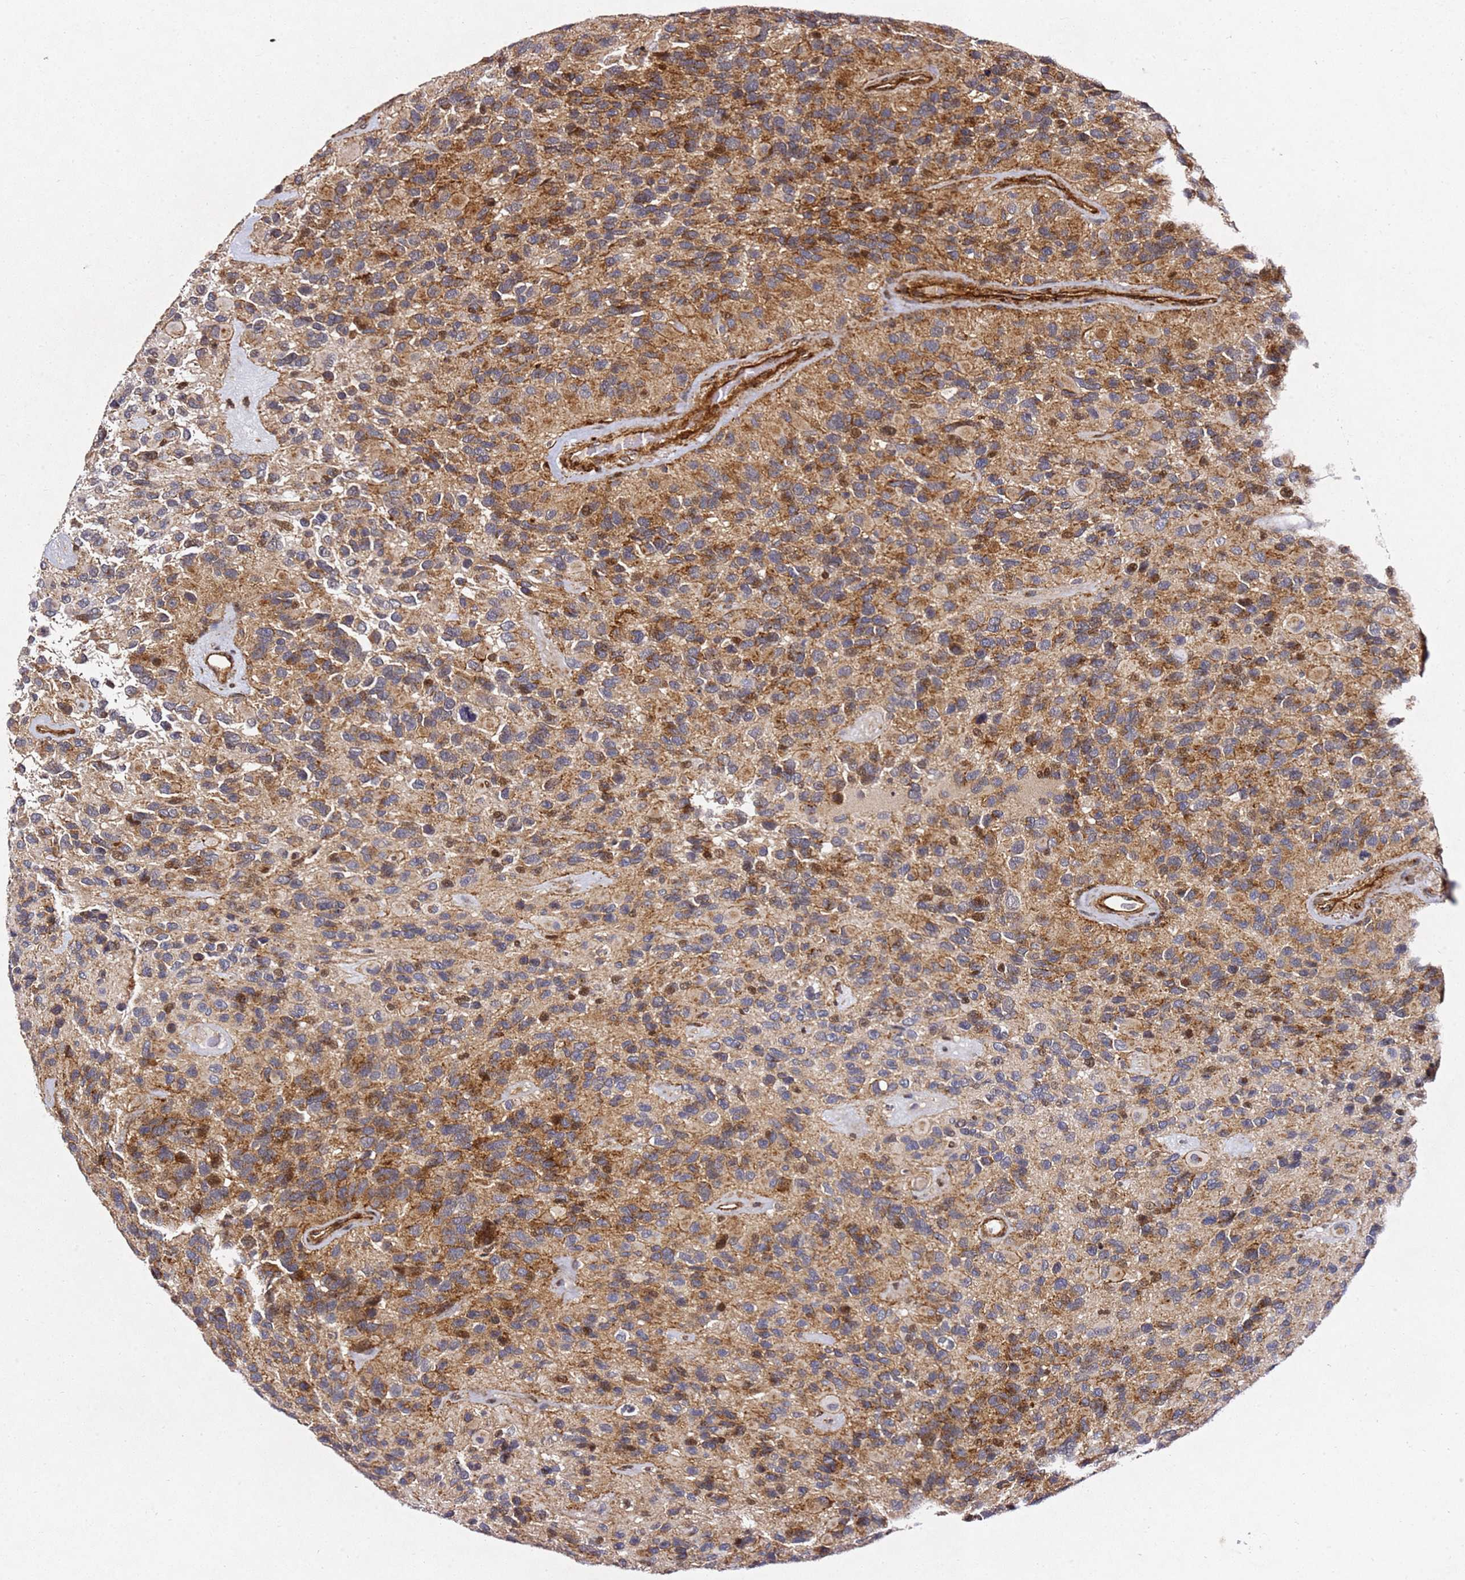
{"staining": {"intensity": "moderate", "quantity": "25%-75%", "location": "cytoplasmic/membranous"}, "tissue": "glioma", "cell_type": "Tumor cells", "image_type": "cancer", "snomed": [{"axis": "morphology", "description": "Glioma, malignant, High grade"}, {"axis": "topography", "description": "Brain"}], "caption": "Immunohistochemical staining of human malignant glioma (high-grade) displays moderate cytoplasmic/membranous protein expression in about 25%-75% of tumor cells. The staining was performed using DAB, with brown indicating positive protein expression. Nuclei are stained blue with hematoxylin.", "gene": "ZNF296", "patient": {"sex": "male", "age": 77}}